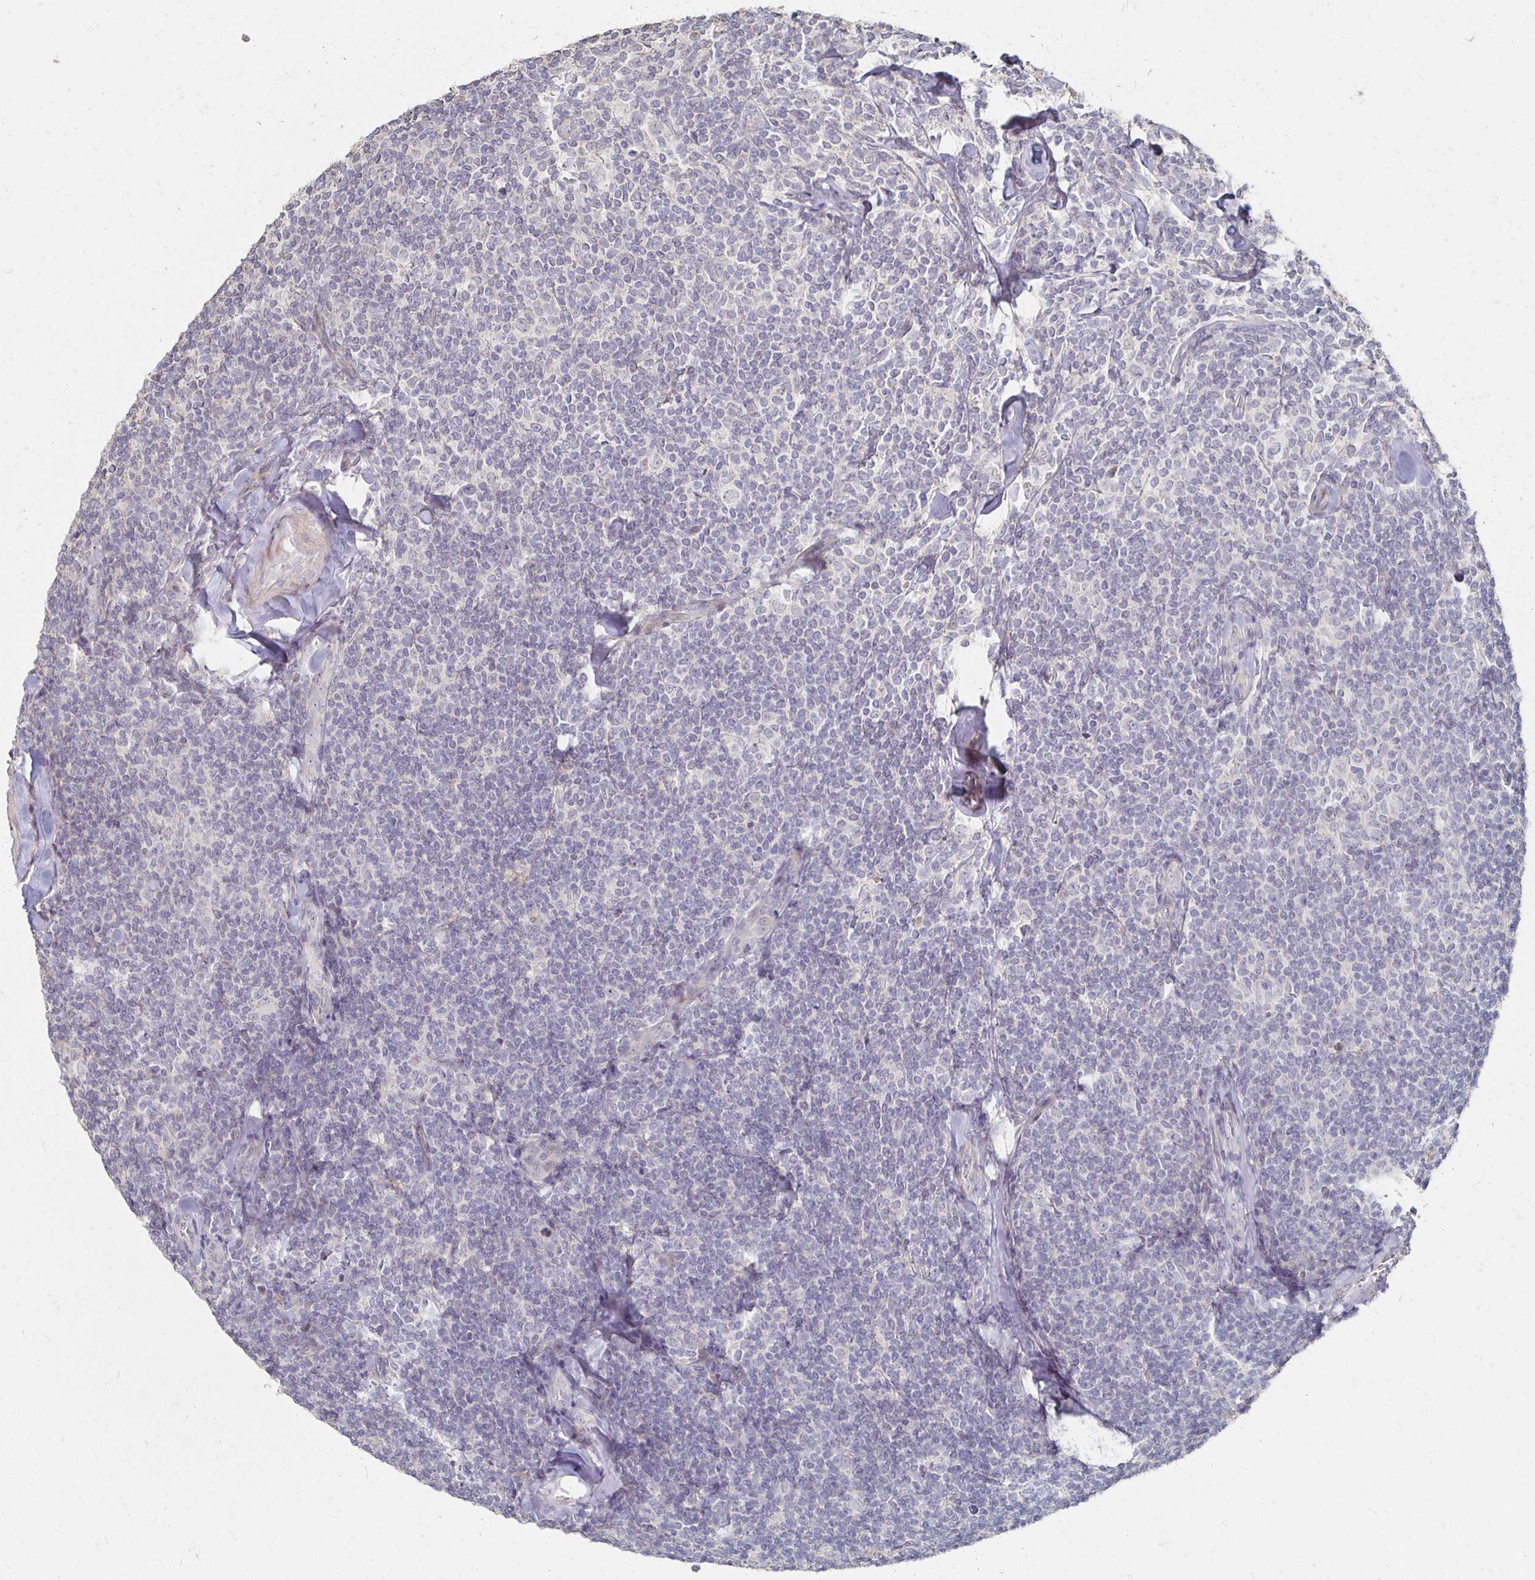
{"staining": {"intensity": "negative", "quantity": "none", "location": "none"}, "tissue": "lymphoma", "cell_type": "Tumor cells", "image_type": "cancer", "snomed": [{"axis": "morphology", "description": "Malignant lymphoma, non-Hodgkin's type, Low grade"}, {"axis": "topography", "description": "Lymph node"}], "caption": "This is a image of IHC staining of low-grade malignant lymphoma, non-Hodgkin's type, which shows no staining in tumor cells.", "gene": "ZNF727", "patient": {"sex": "female", "age": 56}}